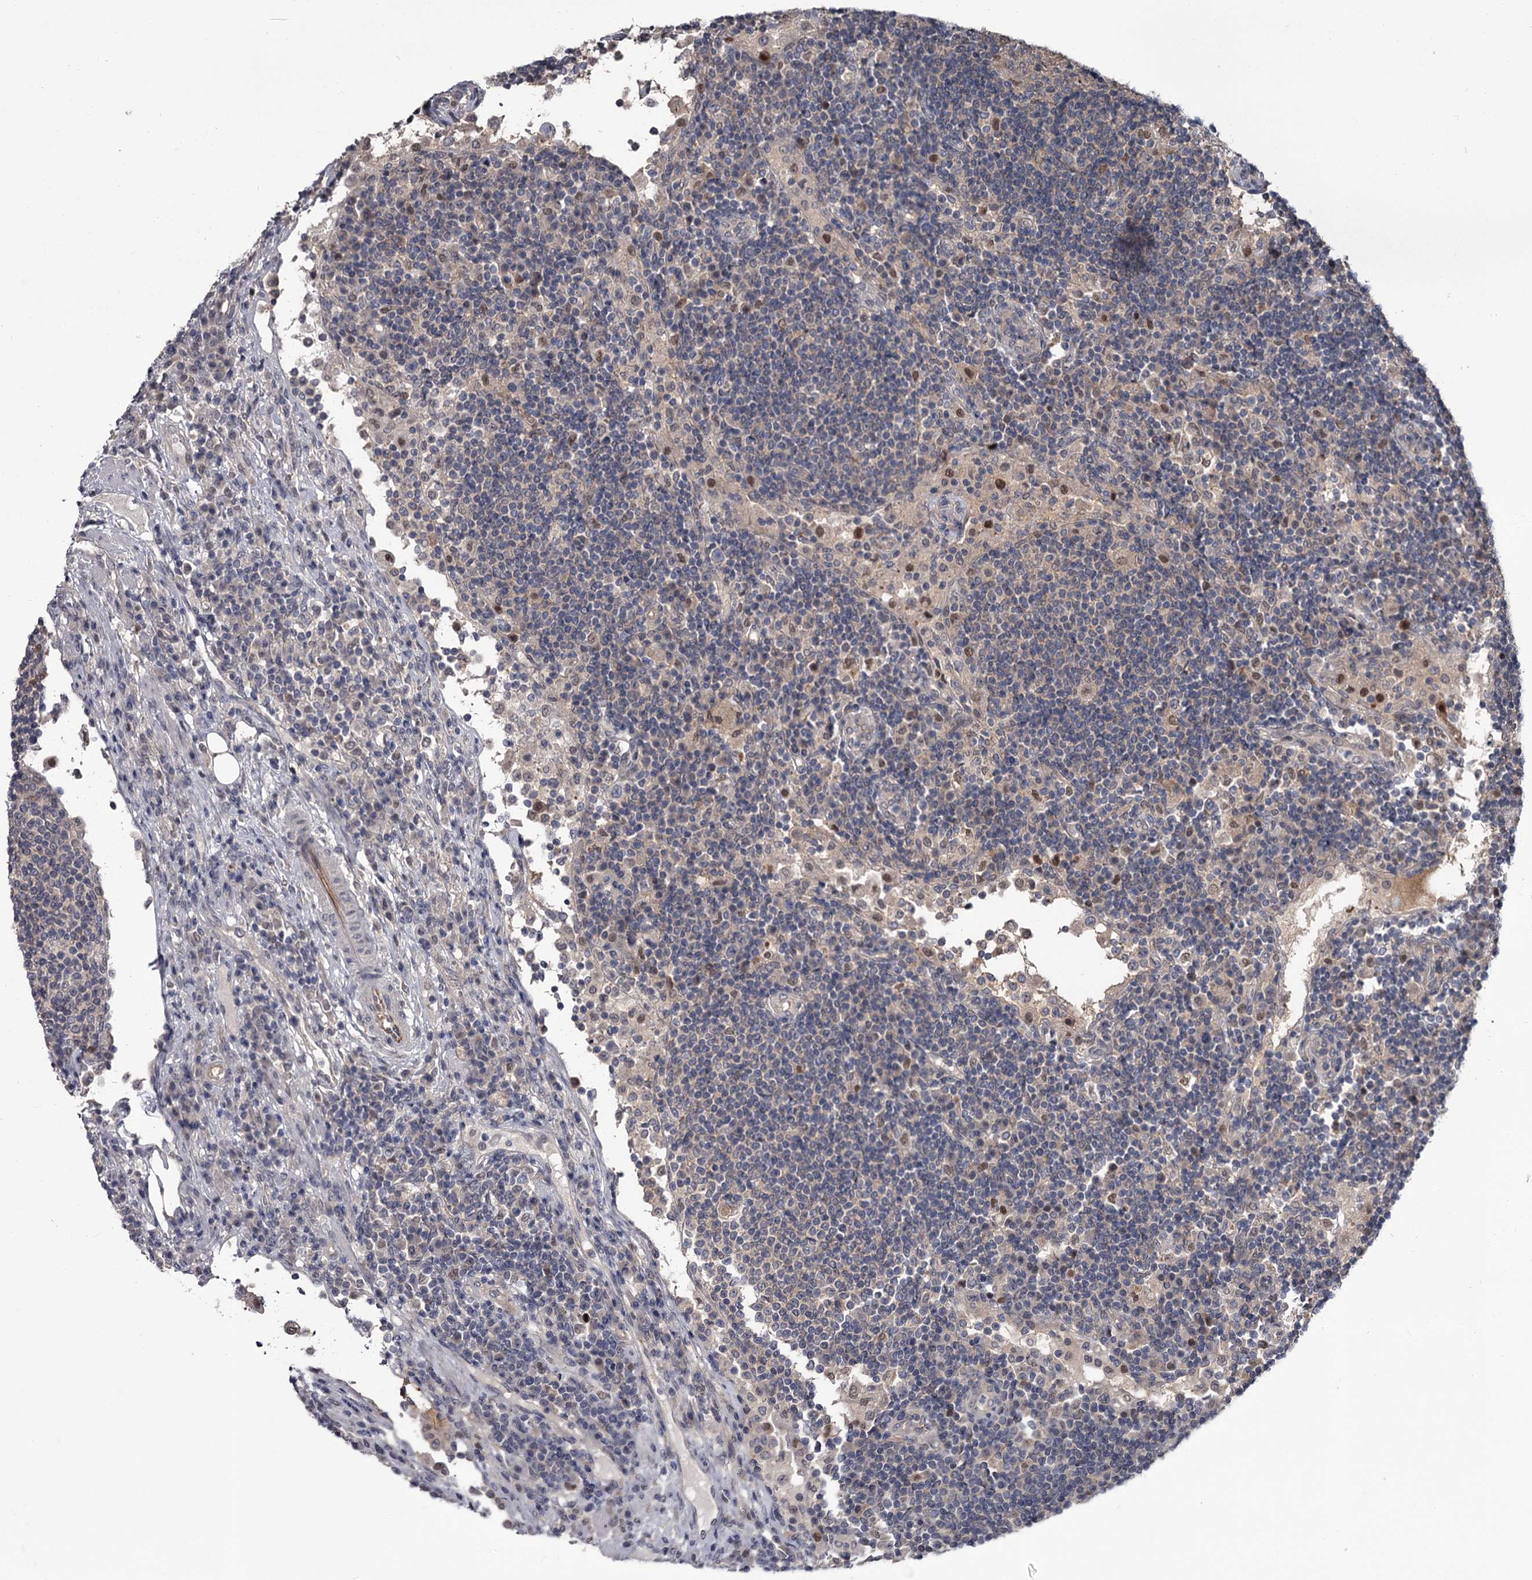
{"staining": {"intensity": "negative", "quantity": "none", "location": "none"}, "tissue": "lymph node", "cell_type": "Germinal center cells", "image_type": "normal", "snomed": [{"axis": "morphology", "description": "Normal tissue, NOS"}, {"axis": "topography", "description": "Lymph node"}], "caption": "This is an immunohistochemistry (IHC) micrograph of unremarkable human lymph node. There is no positivity in germinal center cells.", "gene": "DAO", "patient": {"sex": "female", "age": 53}}